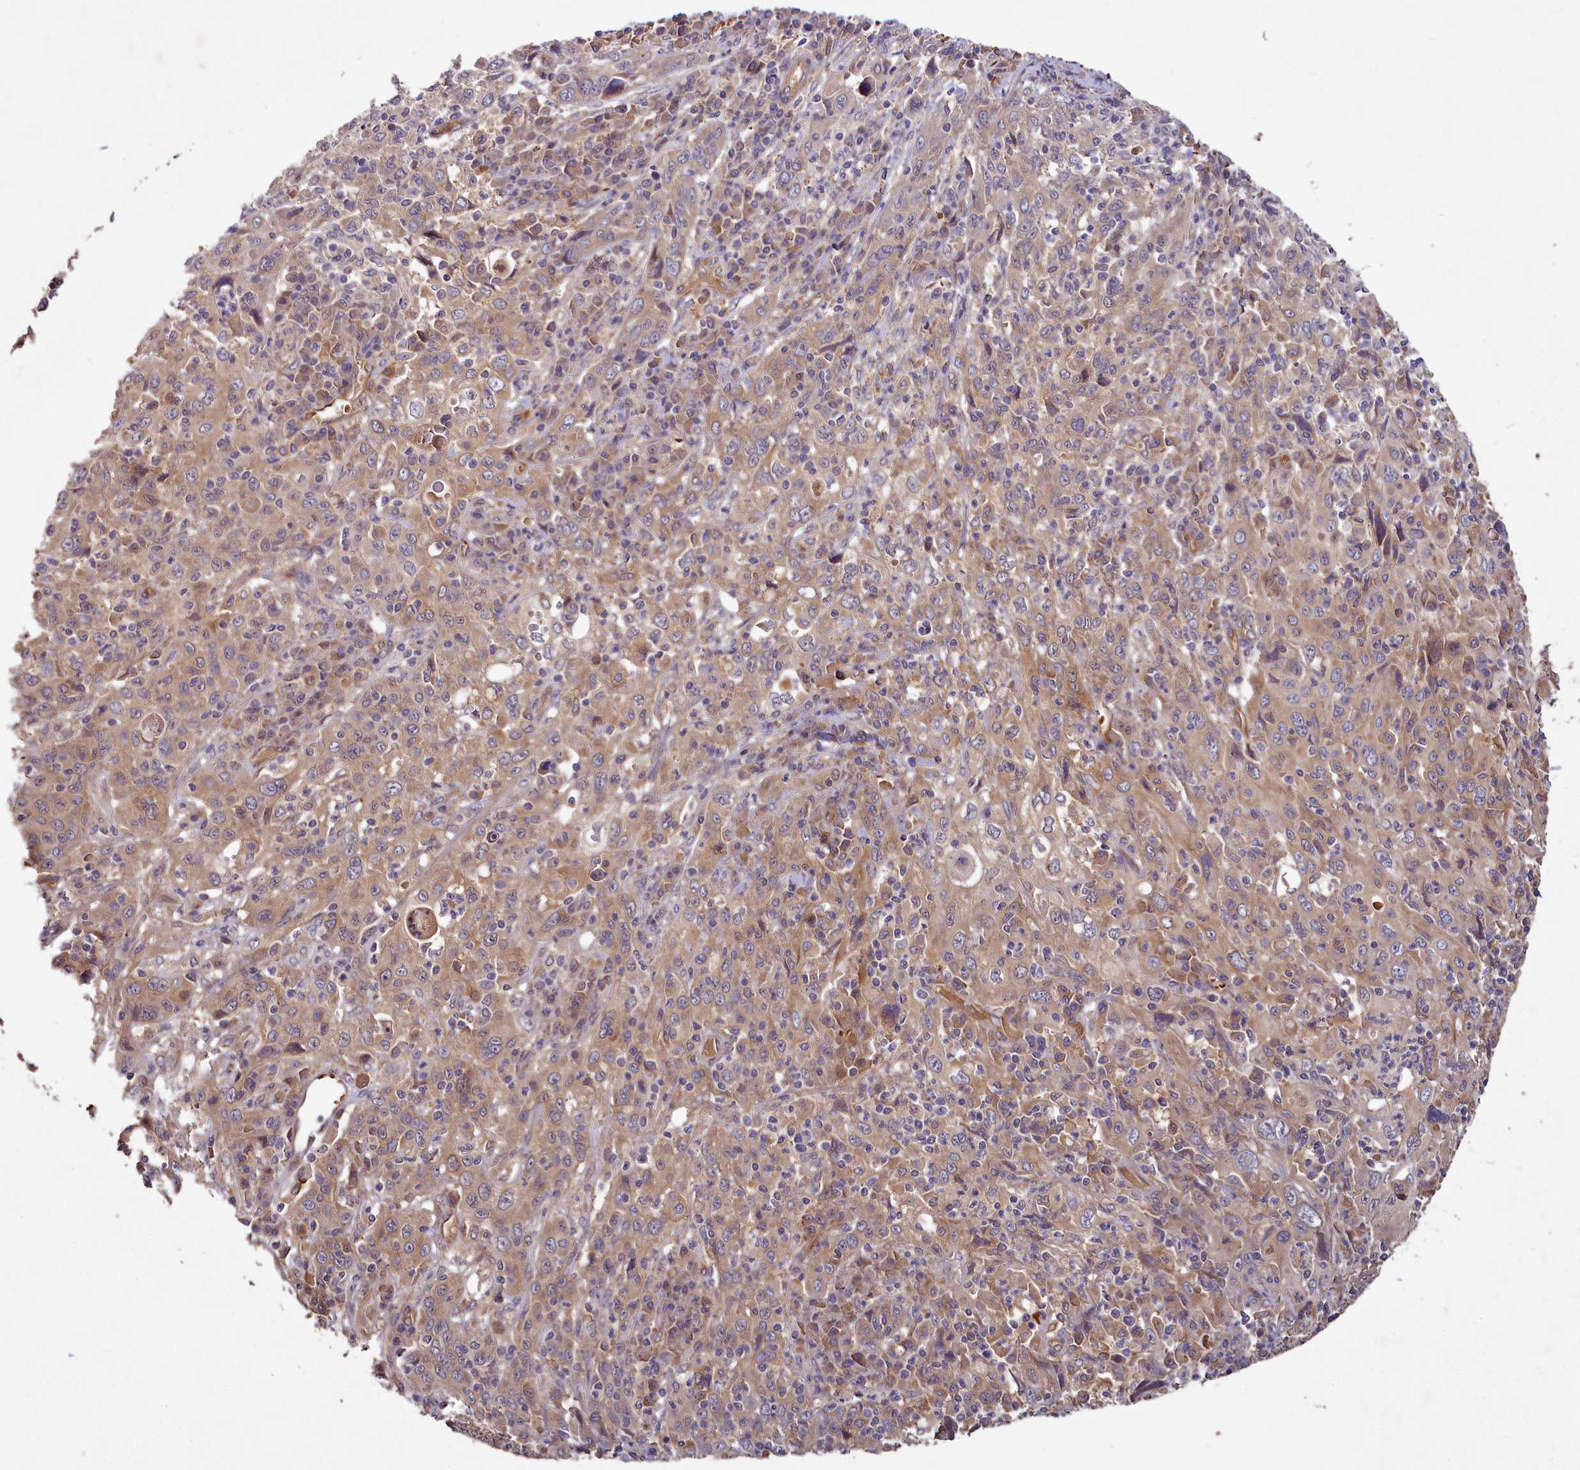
{"staining": {"intensity": "weak", "quantity": ">75%", "location": "cytoplasmic/membranous"}, "tissue": "cervical cancer", "cell_type": "Tumor cells", "image_type": "cancer", "snomed": [{"axis": "morphology", "description": "Squamous cell carcinoma, NOS"}, {"axis": "topography", "description": "Cervix"}], "caption": "This is an image of immunohistochemistry staining of cervical cancer, which shows weak expression in the cytoplasmic/membranous of tumor cells.", "gene": "PKN2", "patient": {"sex": "female", "age": 46}}